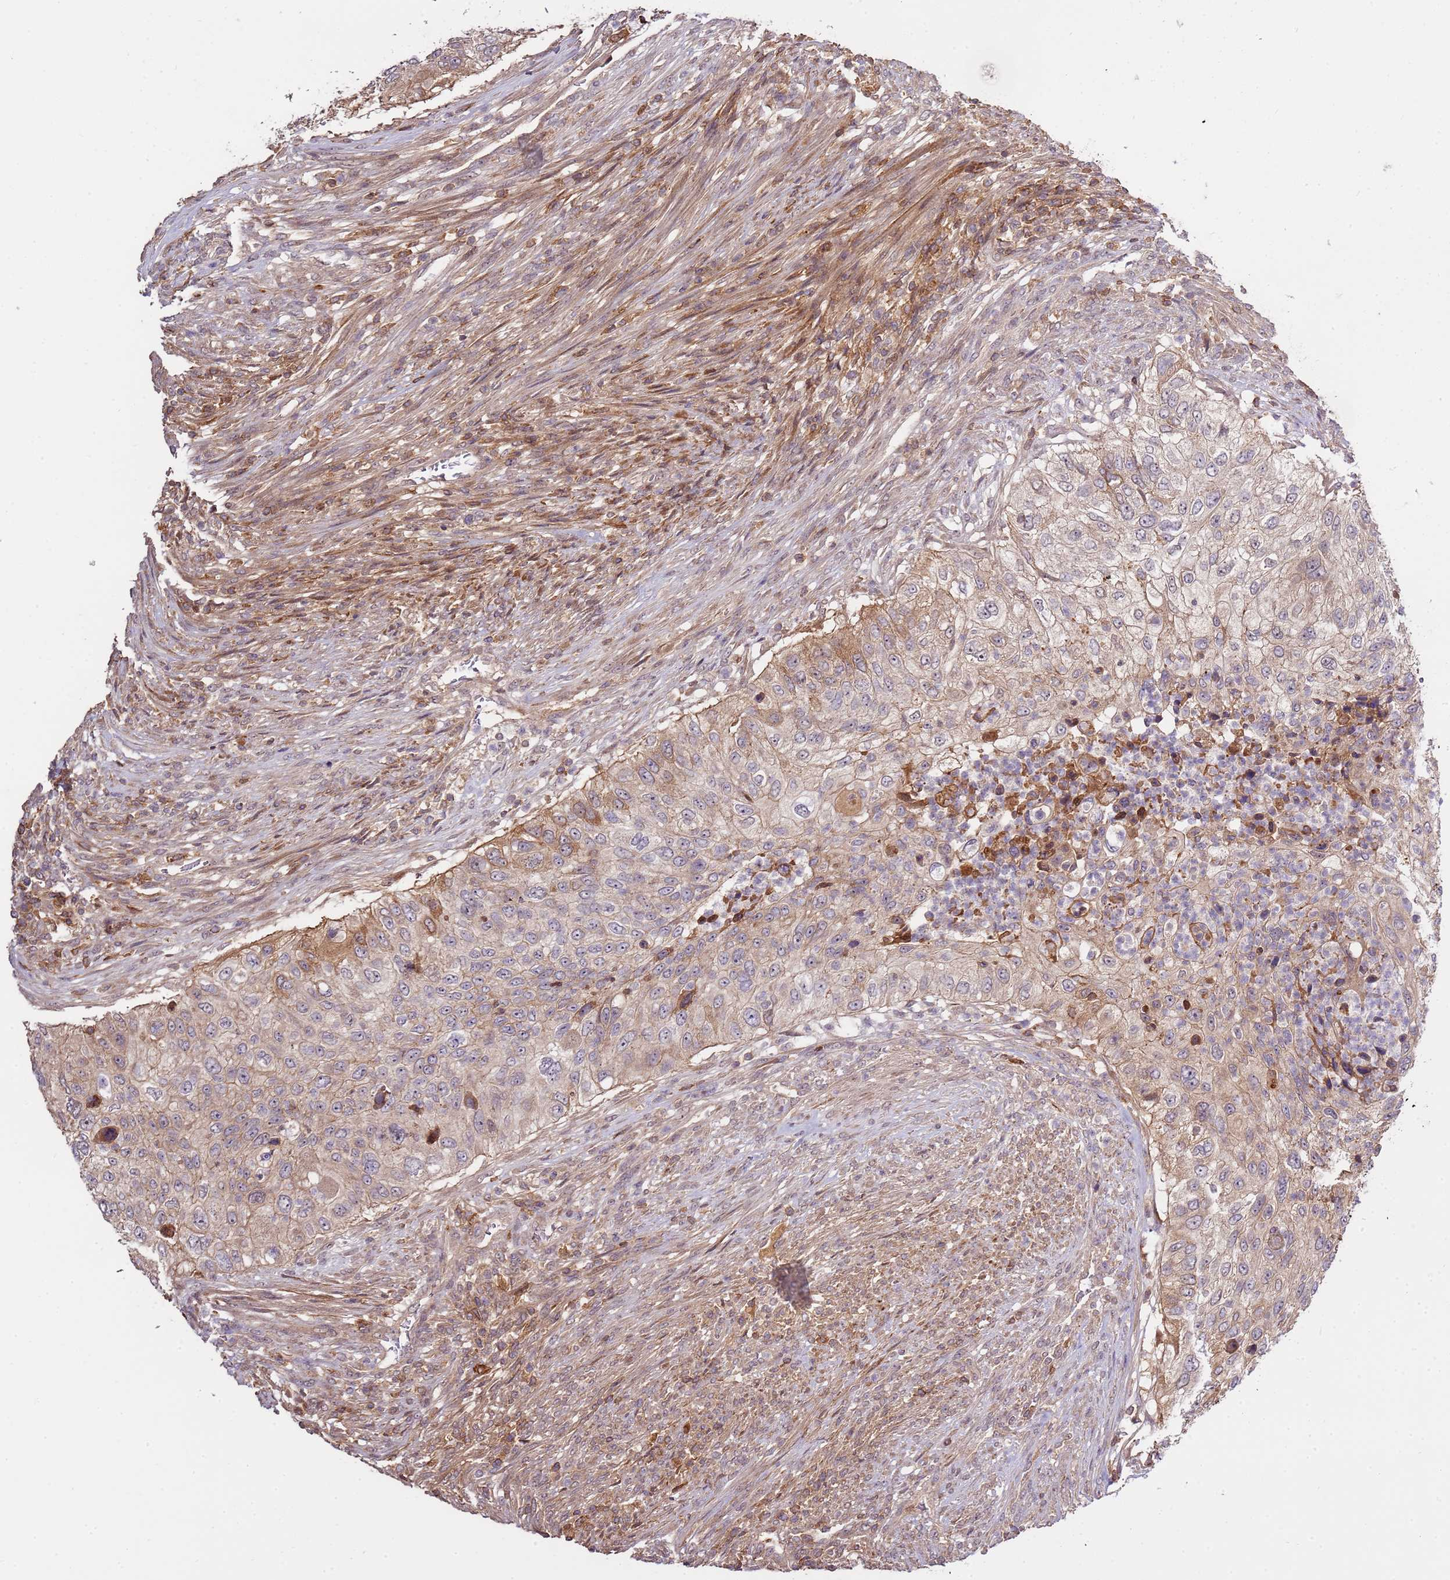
{"staining": {"intensity": "weak", "quantity": ">75%", "location": "cytoplasmic/membranous"}, "tissue": "urothelial cancer", "cell_type": "Tumor cells", "image_type": "cancer", "snomed": [{"axis": "morphology", "description": "Urothelial carcinoma, High grade"}, {"axis": "topography", "description": "Urinary bladder"}], "caption": "Immunohistochemical staining of urothelial cancer exhibits low levels of weak cytoplasmic/membranous protein expression in approximately >75% of tumor cells.", "gene": "ZNF624", "patient": {"sex": "female", "age": 60}}